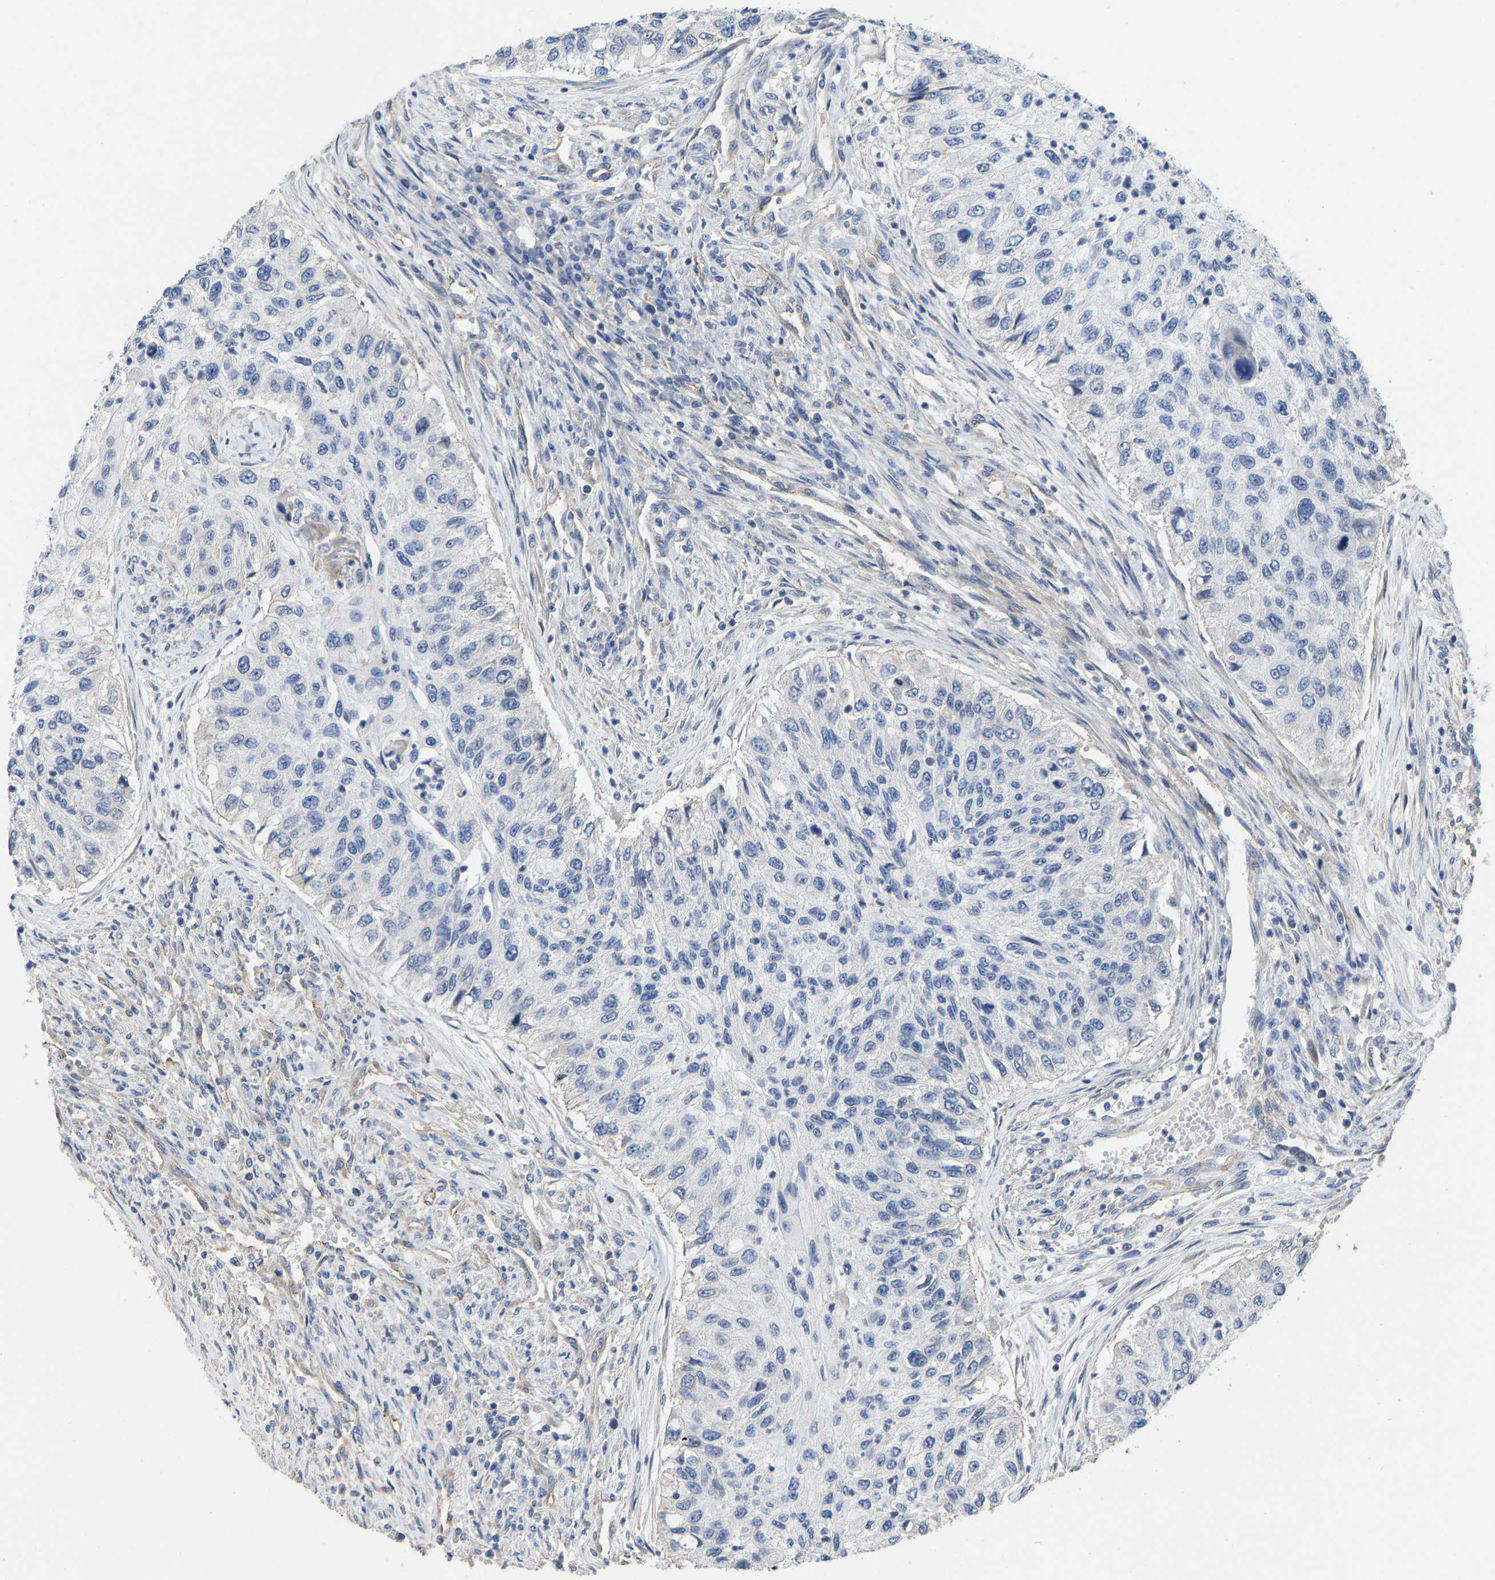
{"staining": {"intensity": "negative", "quantity": "none", "location": "none"}, "tissue": "urothelial cancer", "cell_type": "Tumor cells", "image_type": "cancer", "snomed": [{"axis": "morphology", "description": "Urothelial carcinoma, High grade"}, {"axis": "topography", "description": "Urinary bladder"}], "caption": "The micrograph displays no staining of tumor cells in urothelial cancer. (DAB IHC visualized using brightfield microscopy, high magnification).", "gene": "ELMO2", "patient": {"sex": "female", "age": 60}}